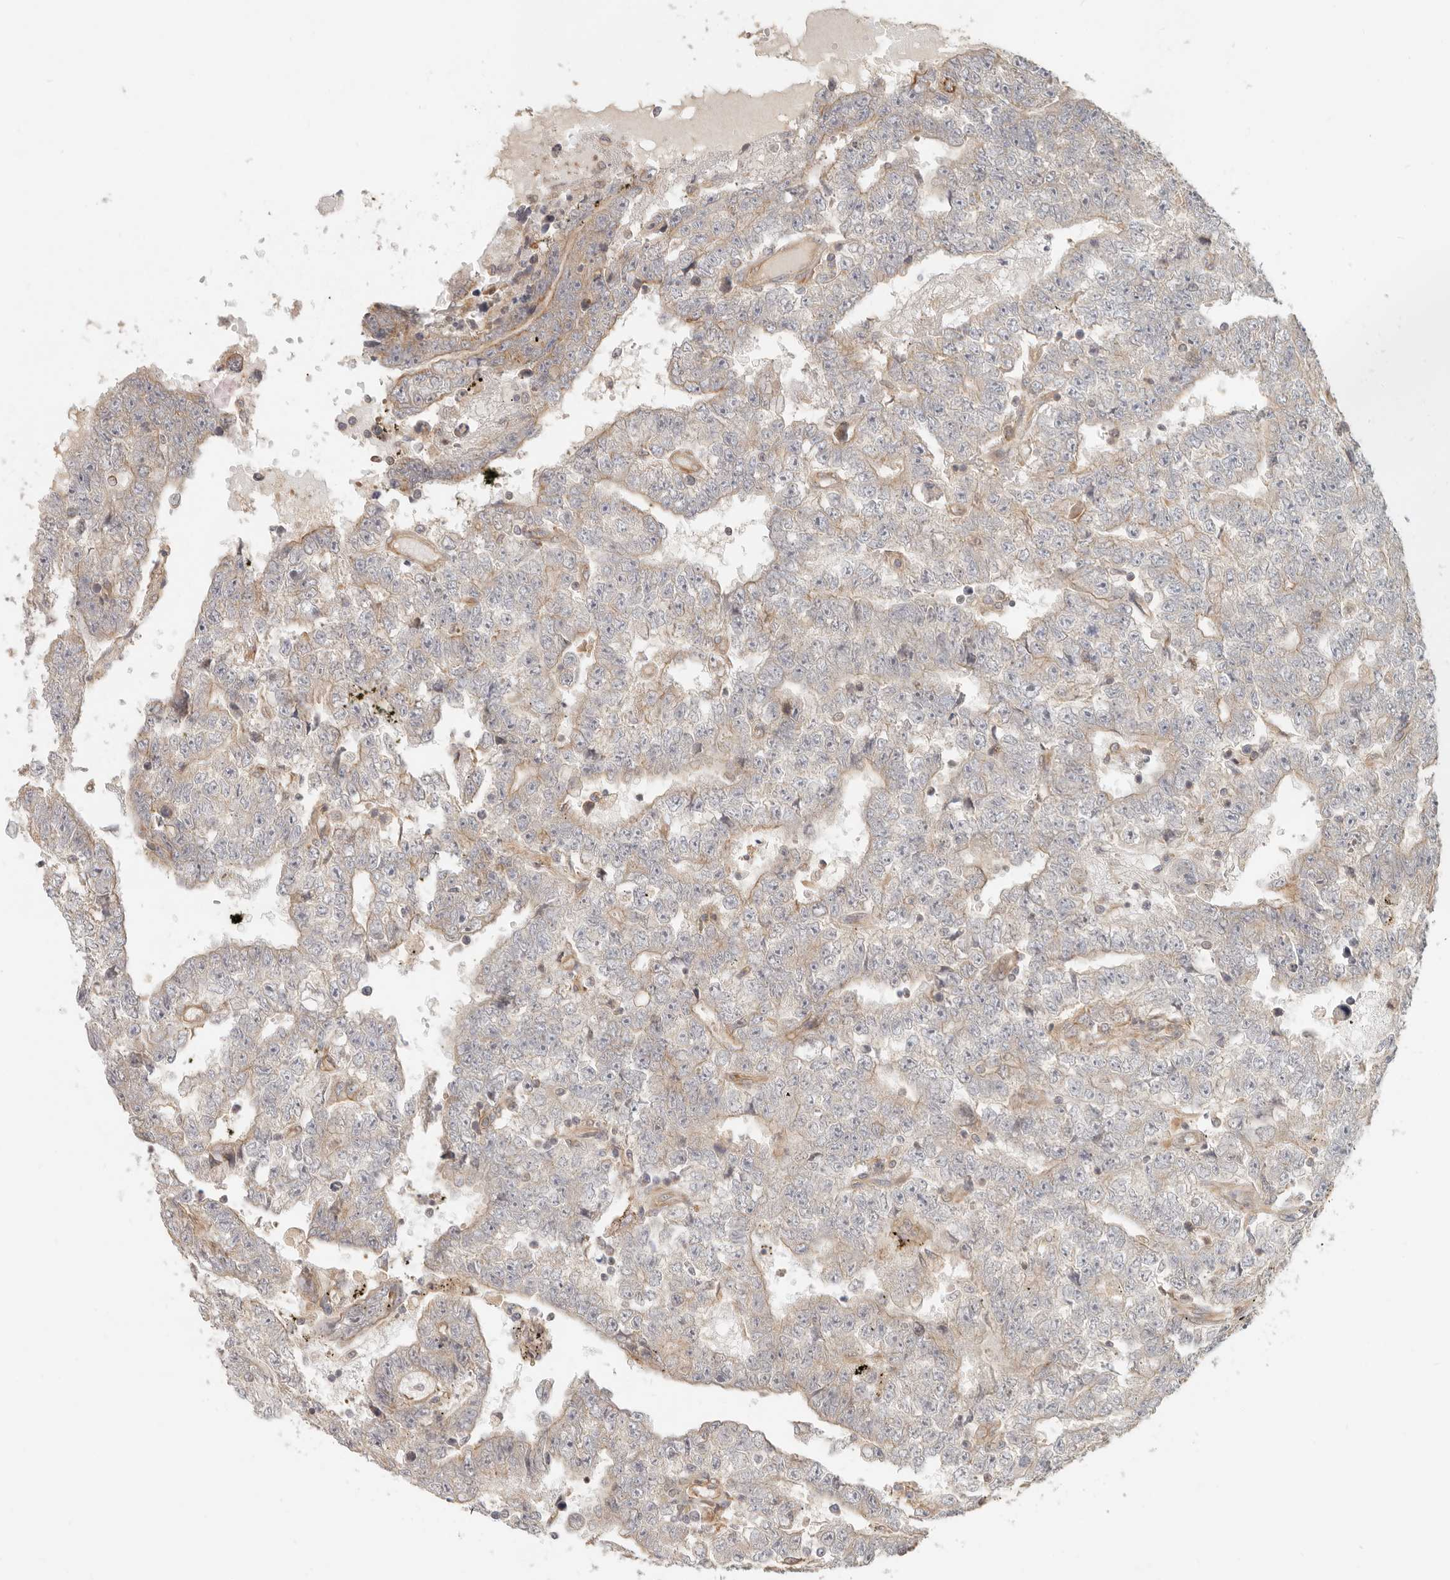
{"staining": {"intensity": "weak", "quantity": "<25%", "location": "cytoplasmic/membranous"}, "tissue": "testis cancer", "cell_type": "Tumor cells", "image_type": "cancer", "snomed": [{"axis": "morphology", "description": "Carcinoma, Embryonal, NOS"}, {"axis": "topography", "description": "Testis"}], "caption": "This is an immunohistochemistry (IHC) histopathology image of testis cancer (embryonal carcinoma). There is no positivity in tumor cells.", "gene": "UFSP1", "patient": {"sex": "male", "age": 25}}